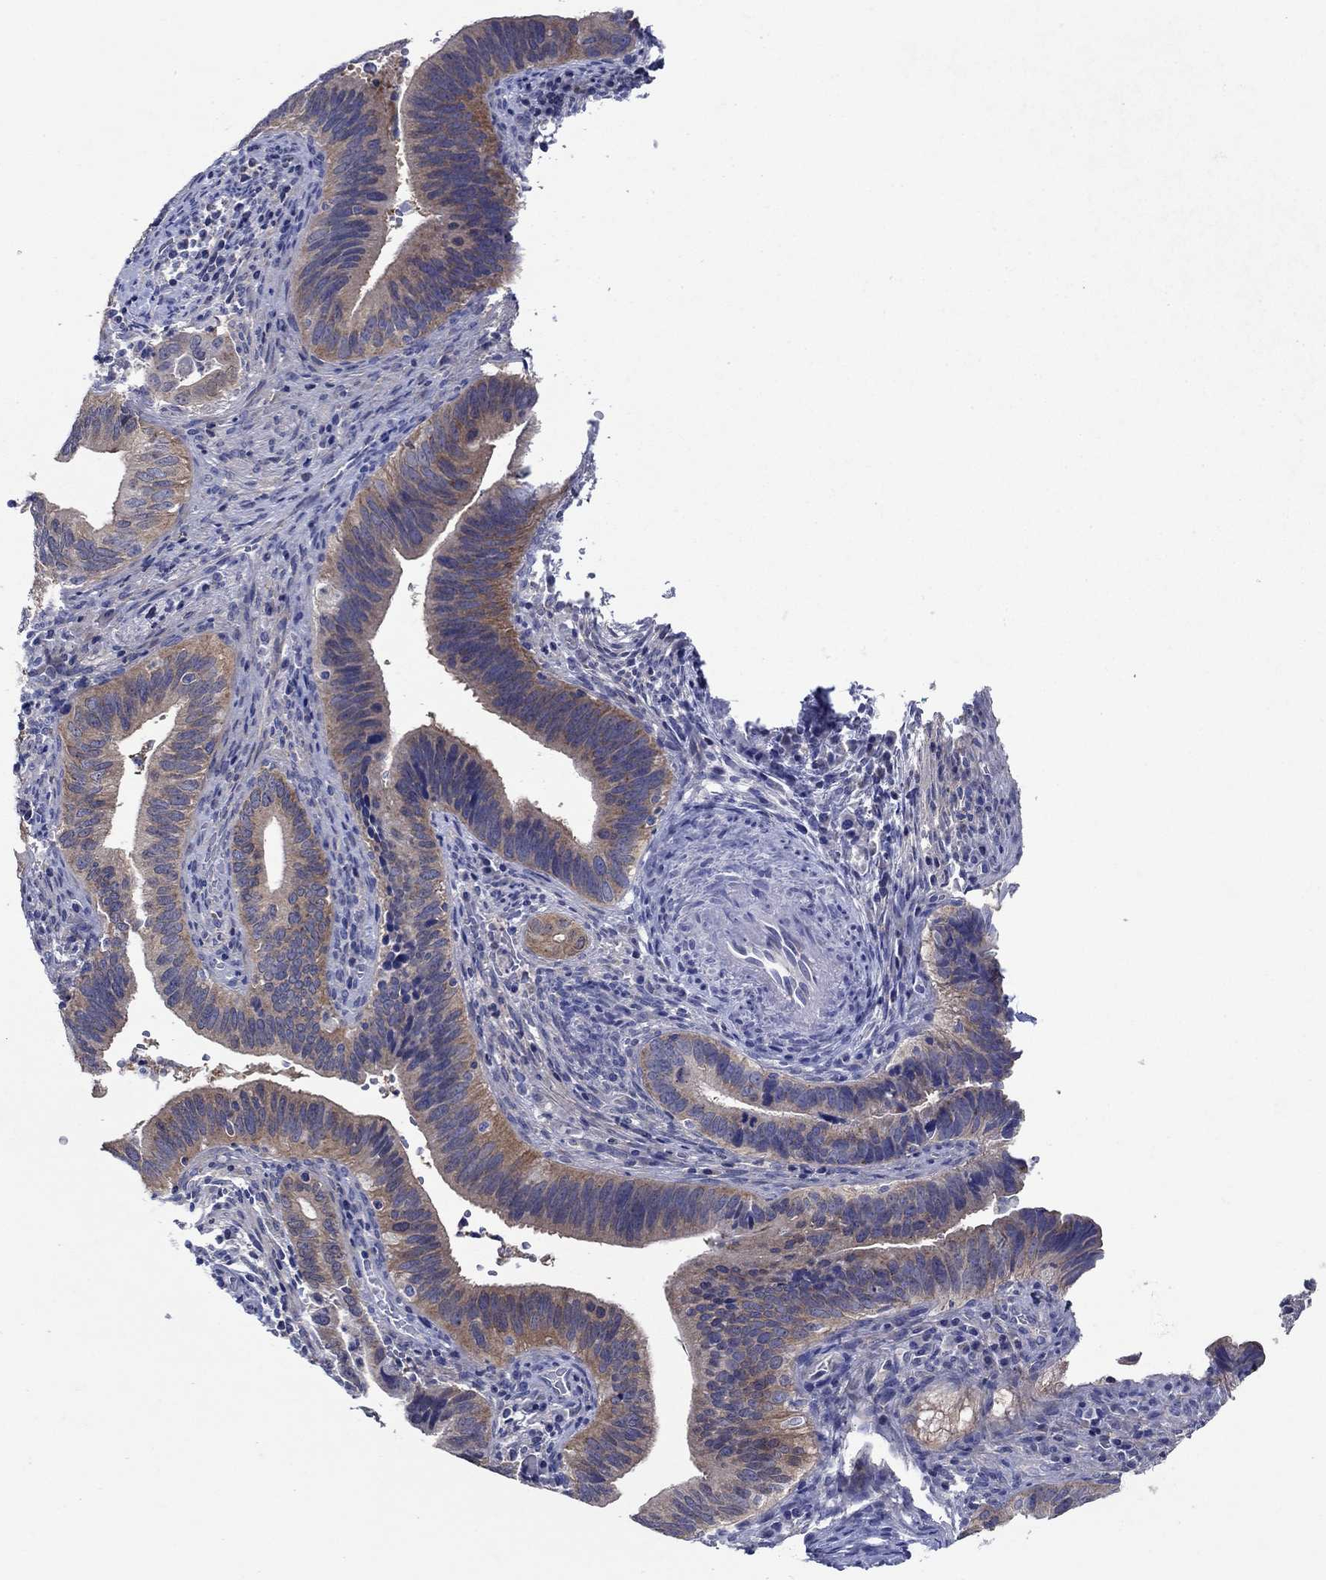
{"staining": {"intensity": "moderate", "quantity": "<25%", "location": "cytoplasmic/membranous"}, "tissue": "cervical cancer", "cell_type": "Tumor cells", "image_type": "cancer", "snomed": [{"axis": "morphology", "description": "Adenocarcinoma, NOS"}, {"axis": "topography", "description": "Cervix"}], "caption": "High-magnification brightfield microscopy of cervical adenocarcinoma stained with DAB (3,3'-diaminobenzidine) (brown) and counterstained with hematoxylin (blue). tumor cells exhibit moderate cytoplasmic/membranous staining is seen in about<25% of cells. The protein of interest is shown in brown color, while the nuclei are stained blue.", "gene": "SULT2B1", "patient": {"sex": "female", "age": 42}}